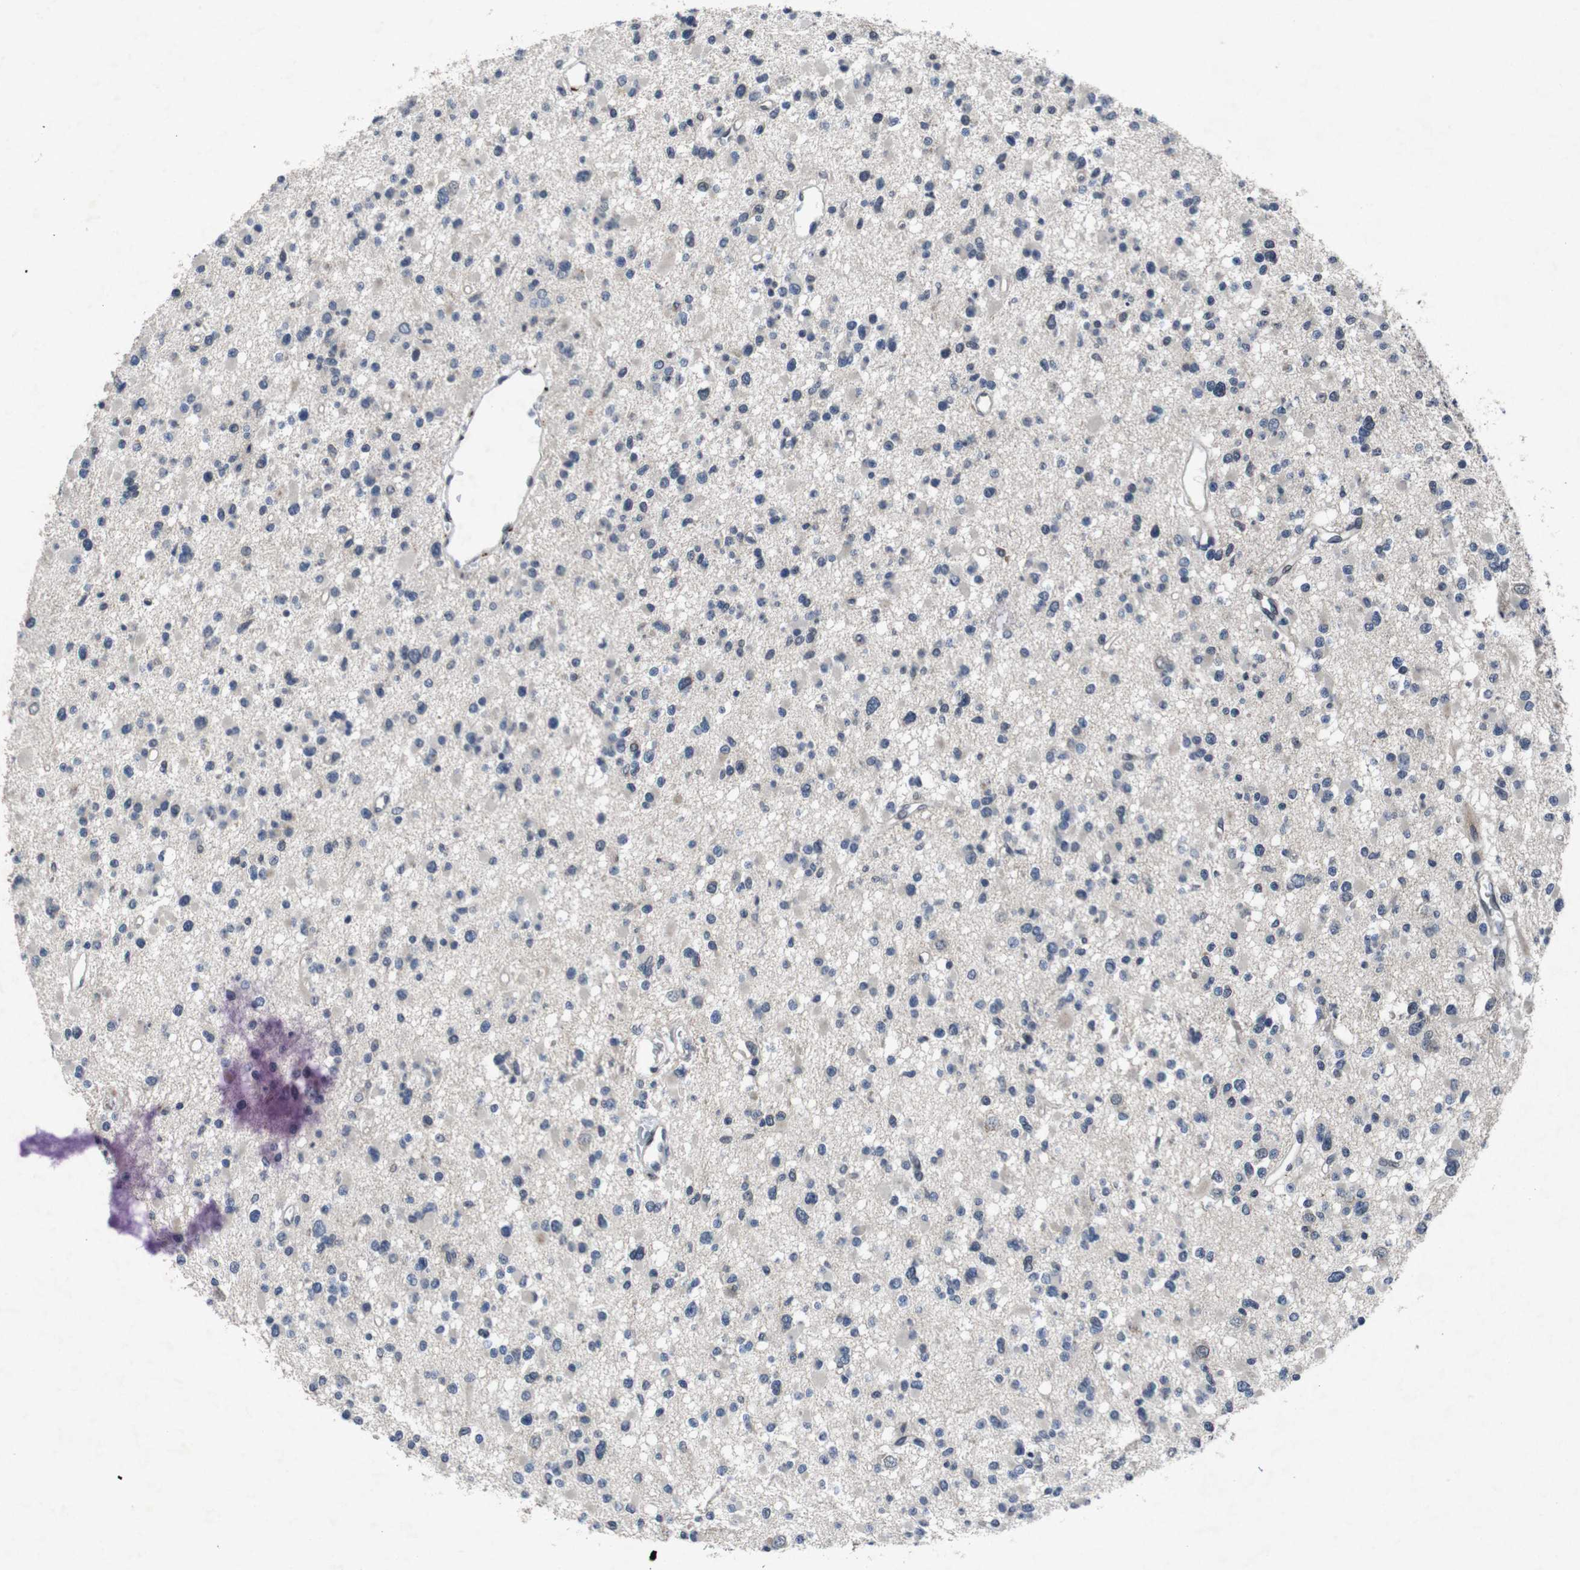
{"staining": {"intensity": "negative", "quantity": "none", "location": "none"}, "tissue": "glioma", "cell_type": "Tumor cells", "image_type": "cancer", "snomed": [{"axis": "morphology", "description": "Glioma, malignant, Low grade"}, {"axis": "topography", "description": "Brain"}], "caption": "Immunohistochemistry image of human glioma stained for a protein (brown), which demonstrates no staining in tumor cells.", "gene": "AKT3", "patient": {"sex": "female", "age": 22}}